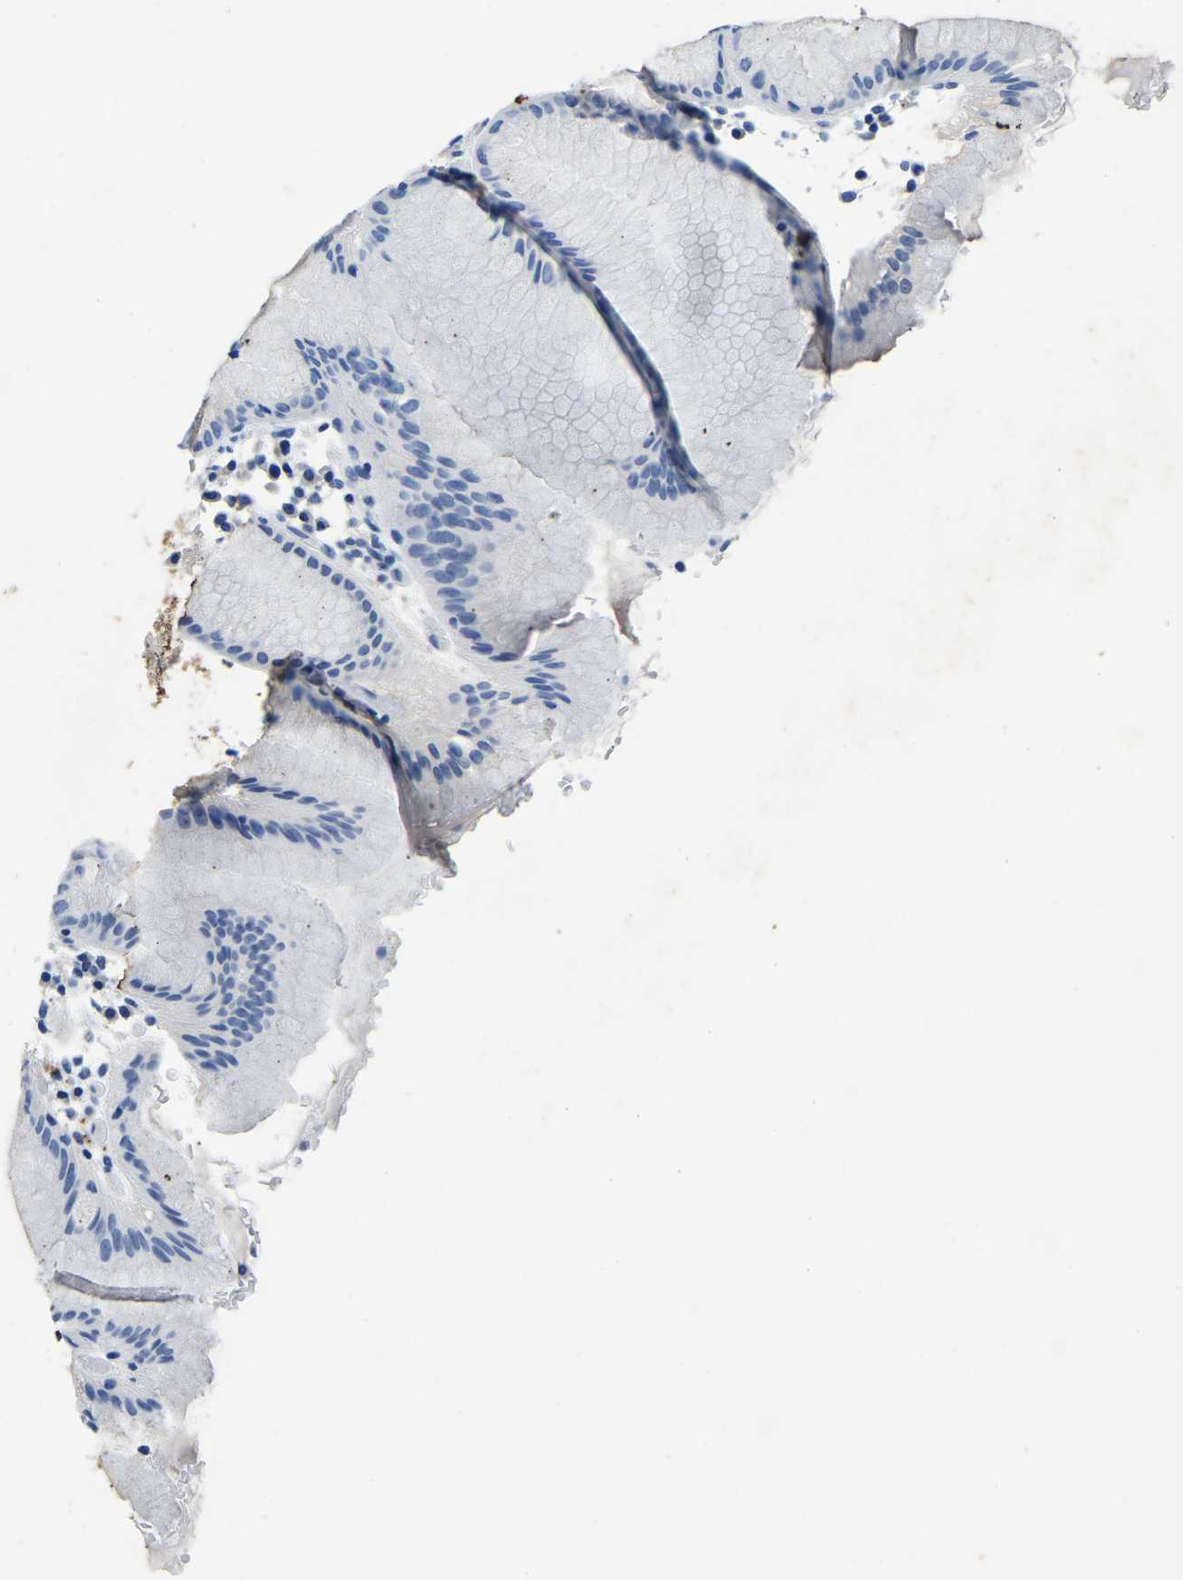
{"staining": {"intensity": "moderate", "quantity": "<25%", "location": "cytoplasmic/membranous"}, "tissue": "stomach", "cell_type": "Glandular cells", "image_type": "normal", "snomed": [{"axis": "morphology", "description": "Normal tissue, NOS"}, {"axis": "topography", "description": "Stomach"}, {"axis": "topography", "description": "Stomach, lower"}], "caption": "Stomach stained for a protein demonstrates moderate cytoplasmic/membranous positivity in glandular cells.", "gene": "UBN2", "patient": {"sex": "female", "age": 75}}